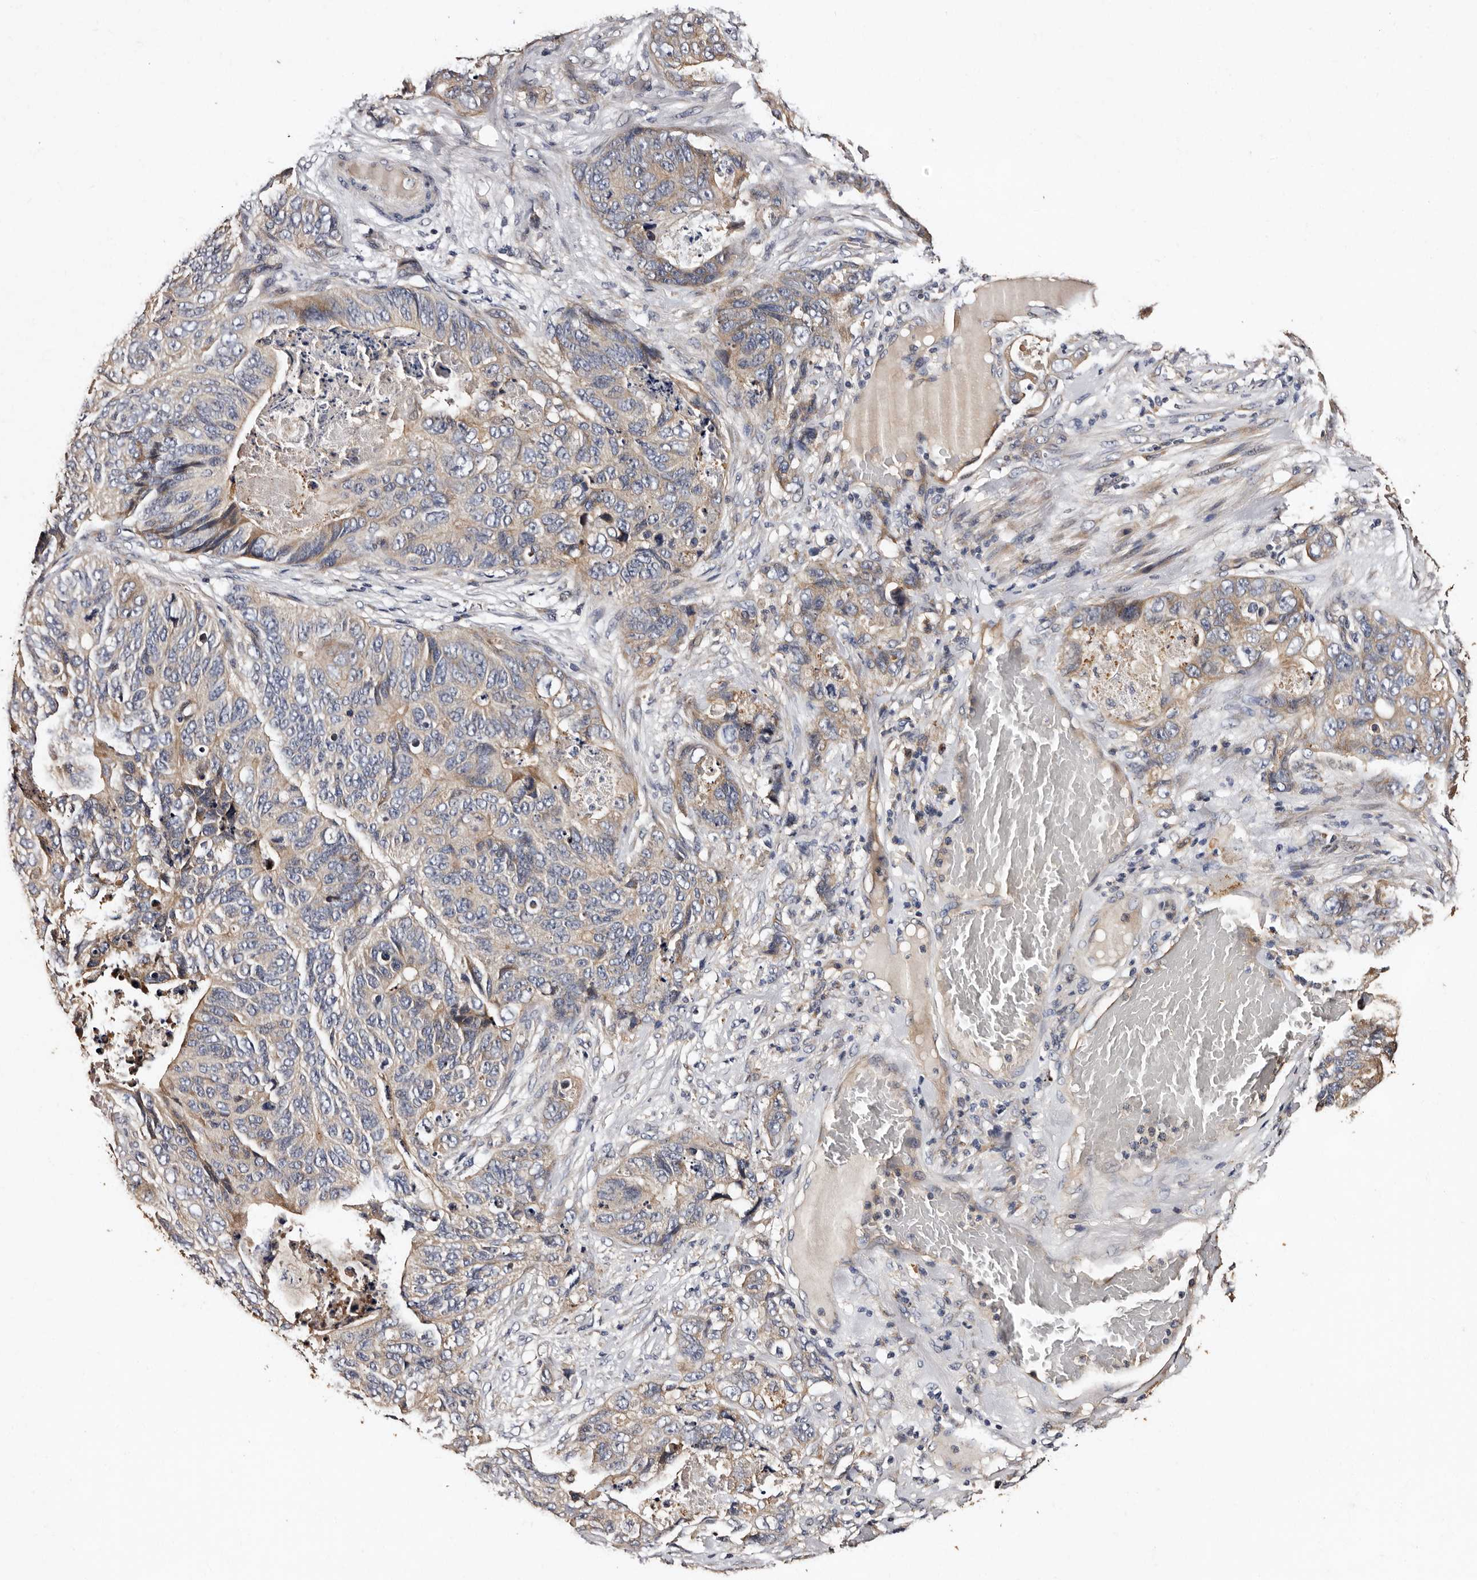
{"staining": {"intensity": "weak", "quantity": "25%-75%", "location": "cytoplasmic/membranous"}, "tissue": "stomach cancer", "cell_type": "Tumor cells", "image_type": "cancer", "snomed": [{"axis": "morphology", "description": "Normal tissue, NOS"}, {"axis": "morphology", "description": "Adenocarcinoma, NOS"}, {"axis": "topography", "description": "Stomach"}], "caption": "Brown immunohistochemical staining in stomach cancer (adenocarcinoma) demonstrates weak cytoplasmic/membranous expression in approximately 25%-75% of tumor cells. (DAB IHC, brown staining for protein, blue staining for nuclei).", "gene": "ADCK5", "patient": {"sex": "female", "age": 89}}